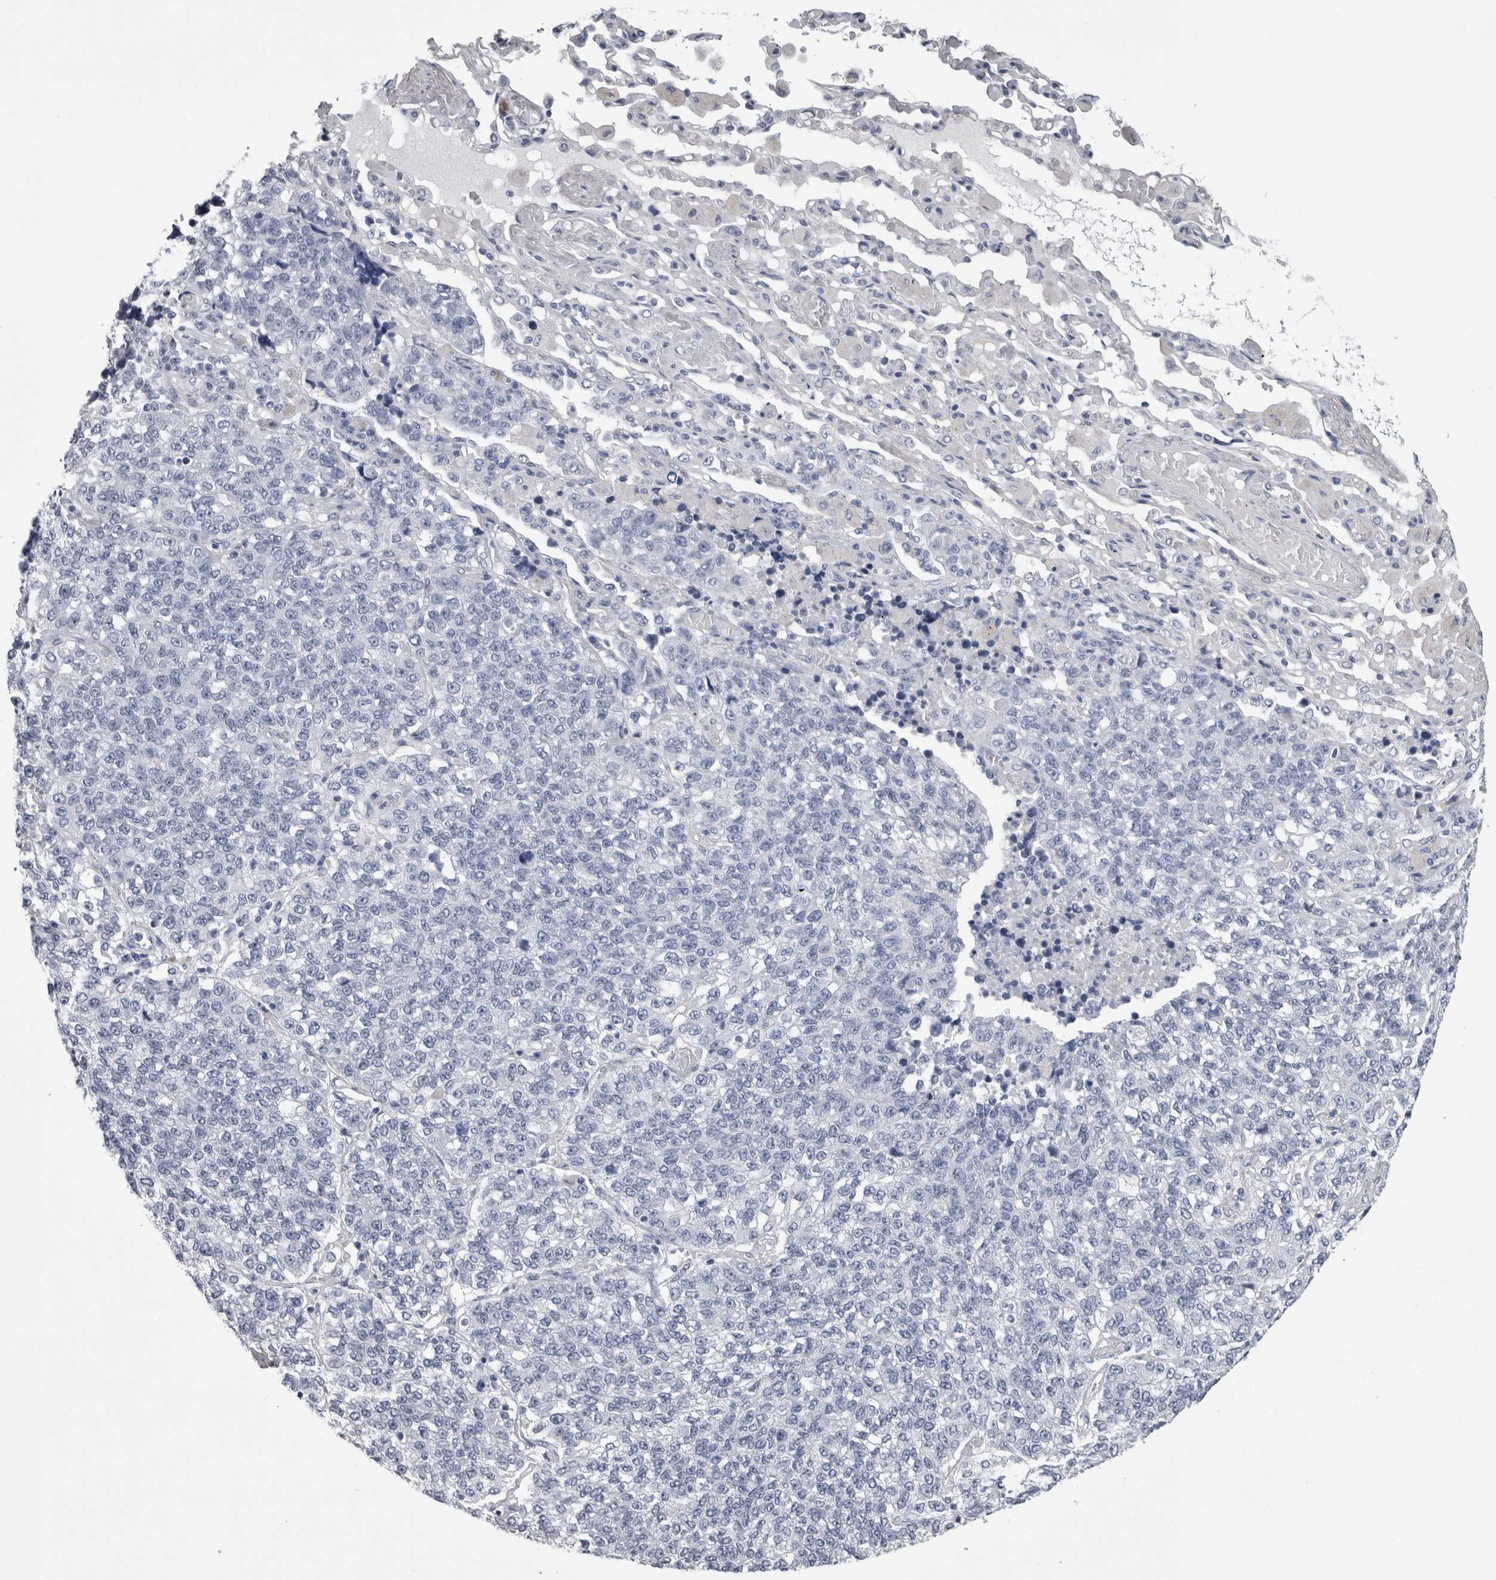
{"staining": {"intensity": "negative", "quantity": "none", "location": "none"}, "tissue": "lung cancer", "cell_type": "Tumor cells", "image_type": "cancer", "snomed": [{"axis": "morphology", "description": "Adenocarcinoma, NOS"}, {"axis": "topography", "description": "Lung"}], "caption": "Human lung adenocarcinoma stained for a protein using immunohistochemistry (IHC) displays no expression in tumor cells.", "gene": "AFMID", "patient": {"sex": "male", "age": 49}}